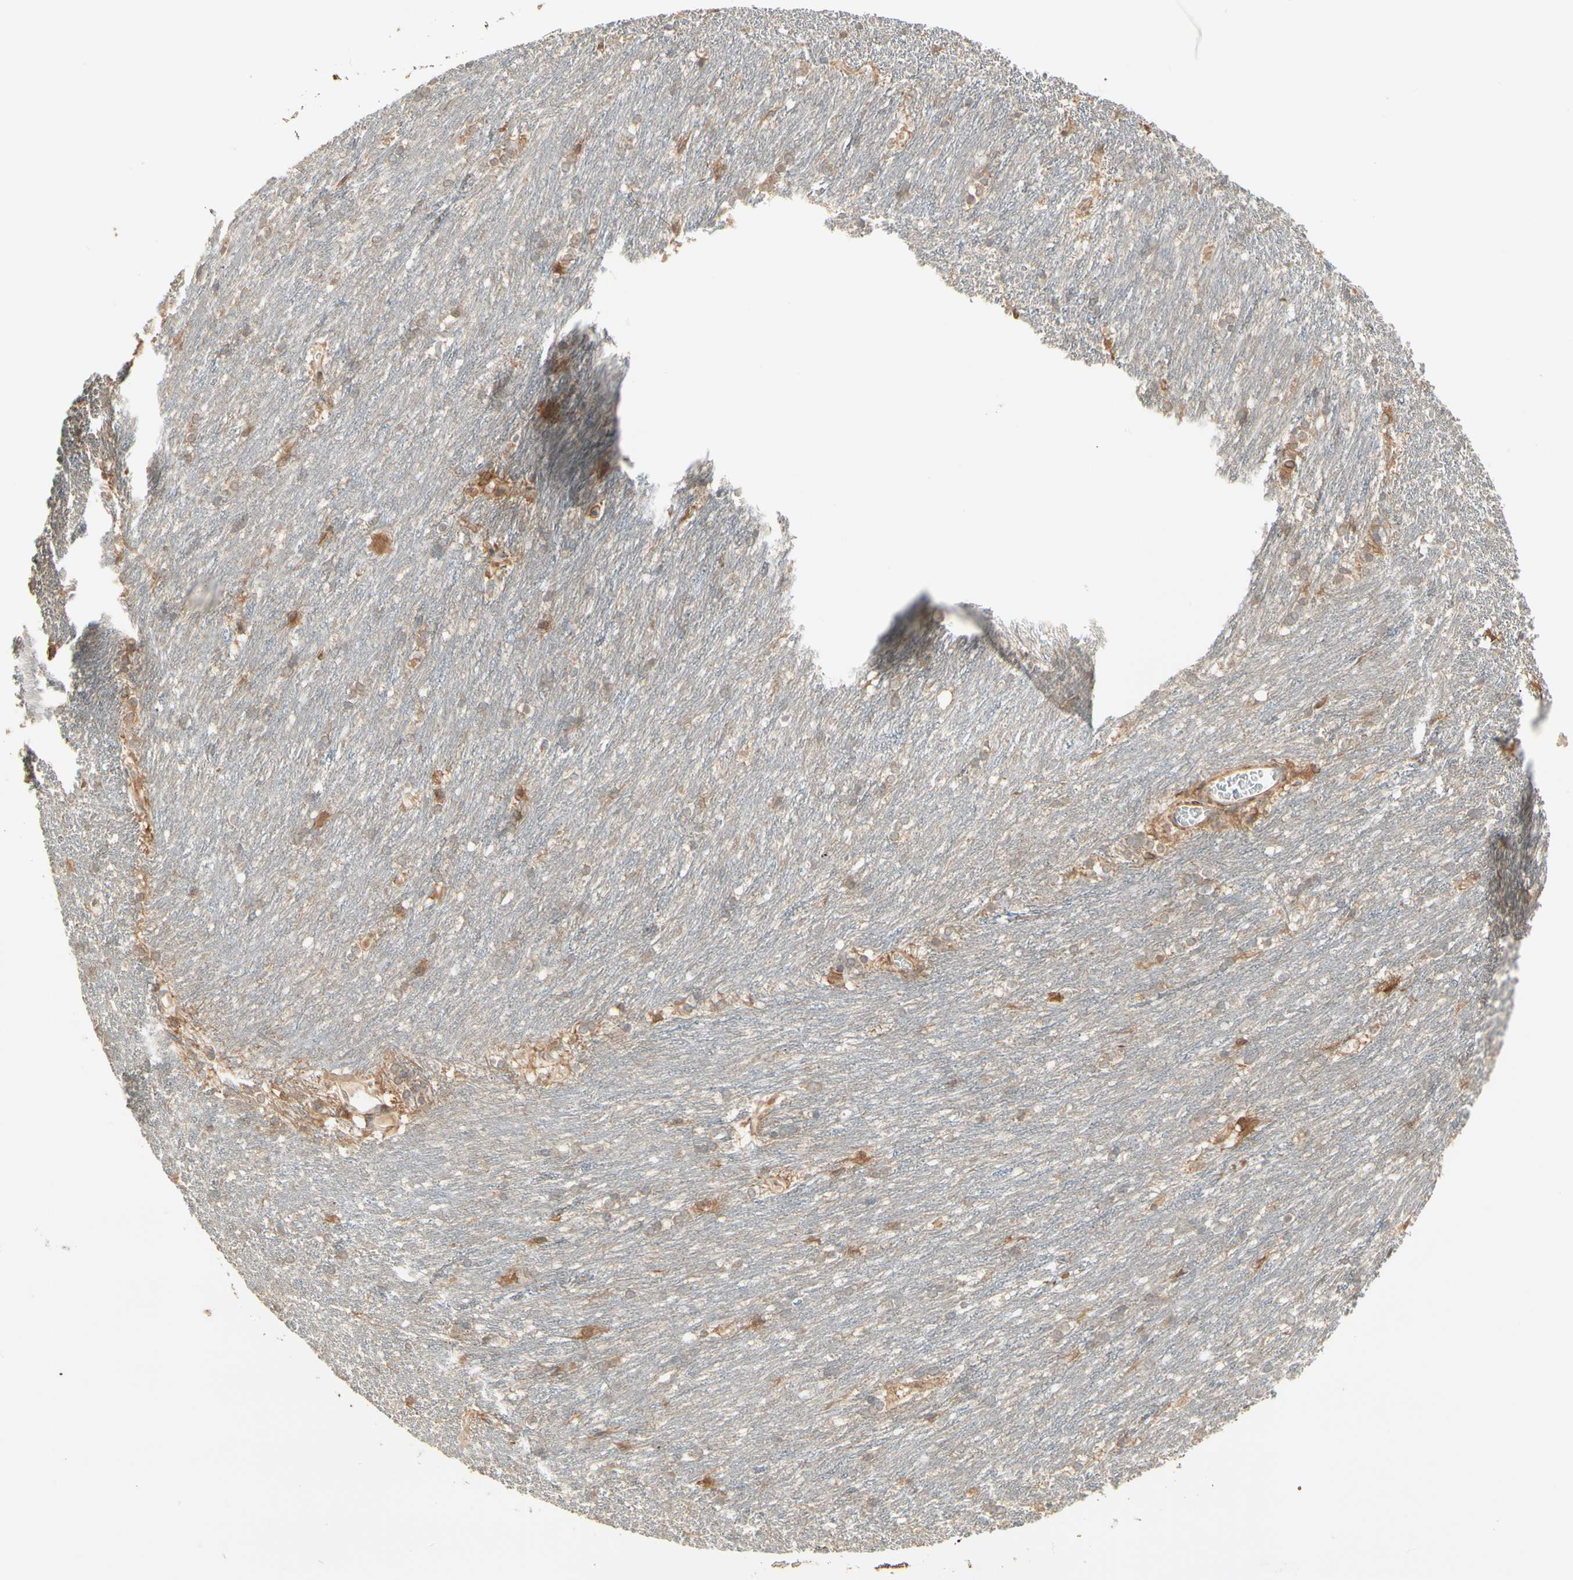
{"staining": {"intensity": "moderate", "quantity": "25%-75%", "location": "cytoplasmic/membranous"}, "tissue": "caudate", "cell_type": "Glial cells", "image_type": "normal", "snomed": [{"axis": "morphology", "description": "Normal tissue, NOS"}, {"axis": "topography", "description": "Lateral ventricle wall"}], "caption": "About 25%-75% of glial cells in normal caudate show moderate cytoplasmic/membranous protein expression as visualized by brown immunohistochemical staining.", "gene": "IRAG1", "patient": {"sex": "female", "age": 19}}